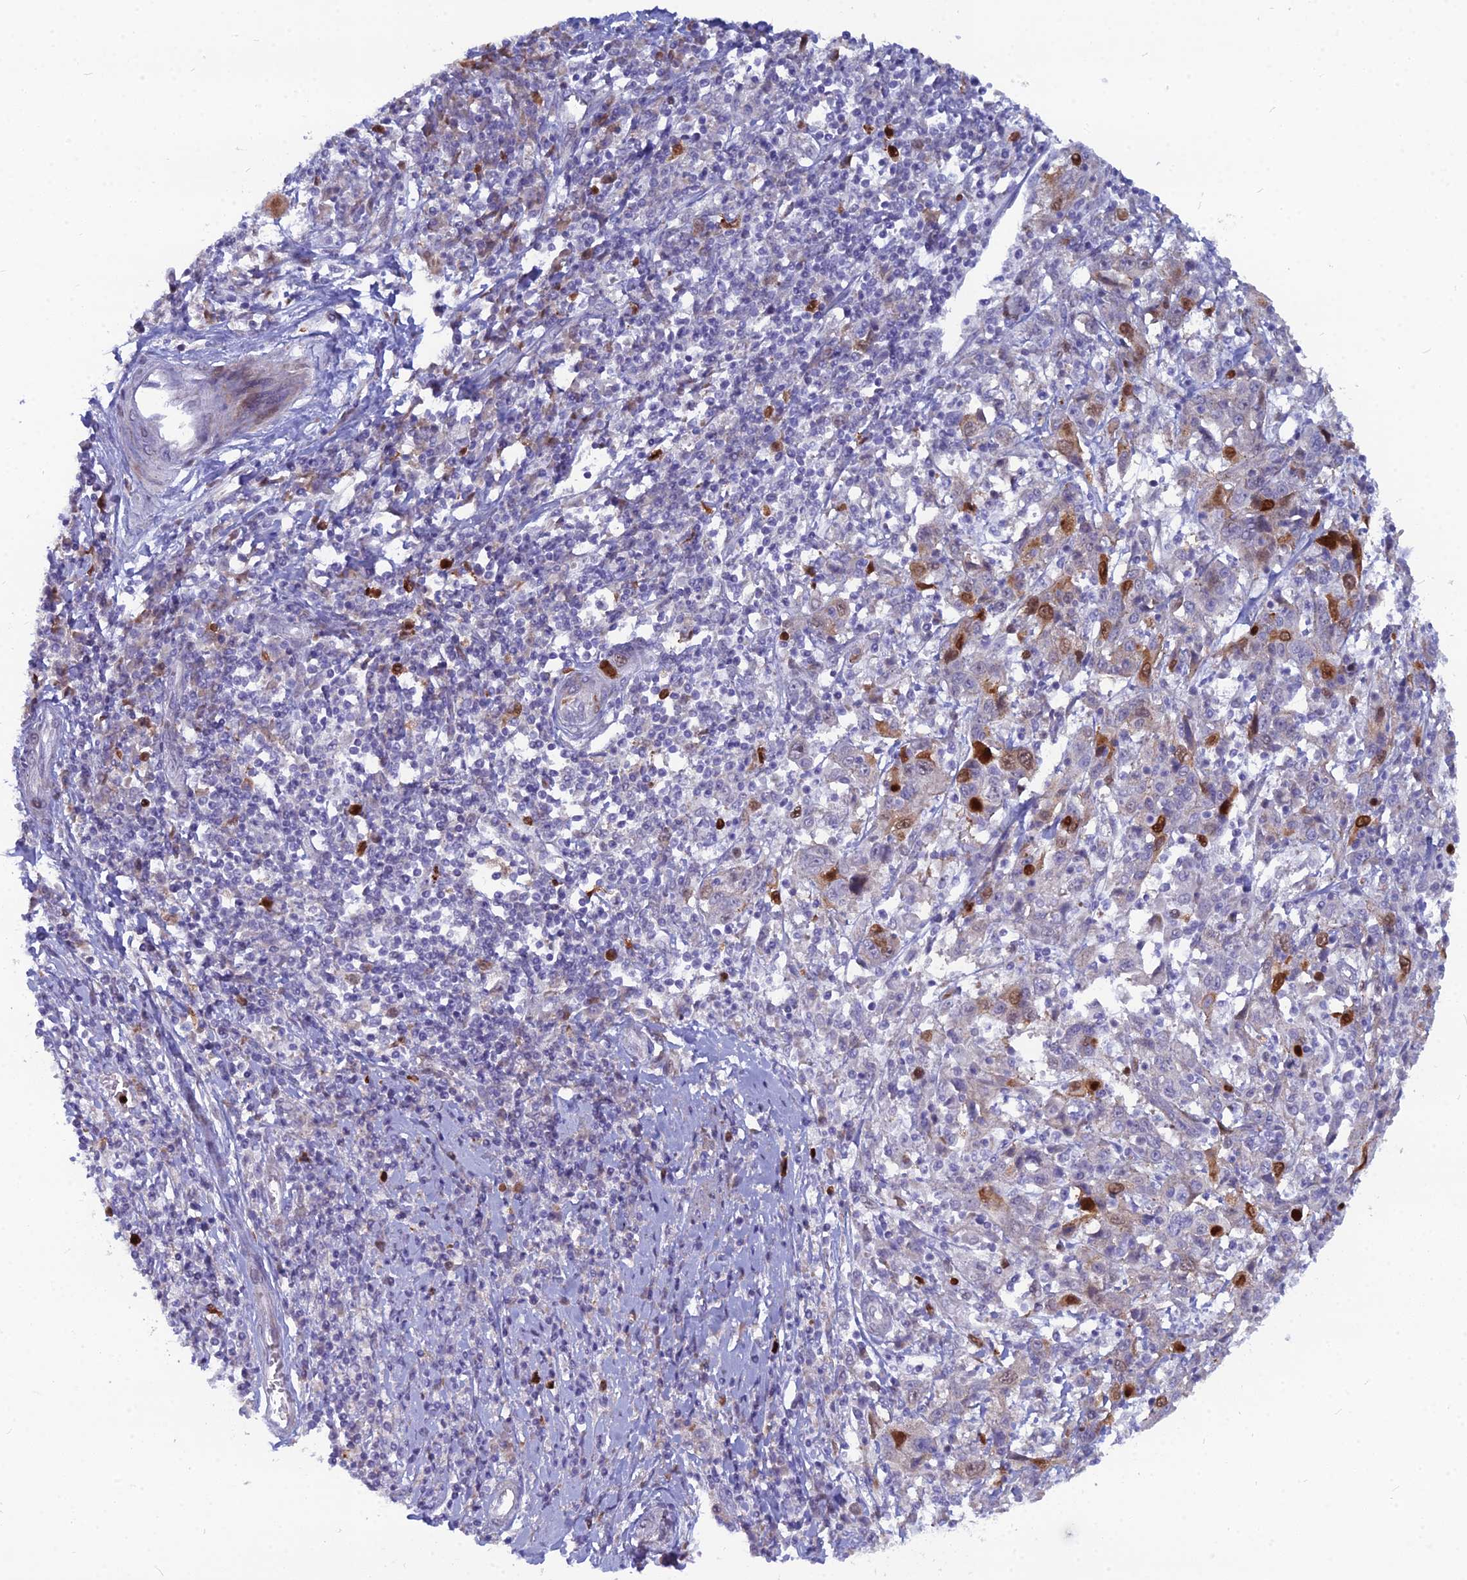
{"staining": {"intensity": "moderate", "quantity": "<25%", "location": "nuclear"}, "tissue": "cervical cancer", "cell_type": "Tumor cells", "image_type": "cancer", "snomed": [{"axis": "morphology", "description": "Squamous cell carcinoma, NOS"}, {"axis": "topography", "description": "Cervix"}], "caption": "This micrograph shows IHC staining of human squamous cell carcinoma (cervical), with low moderate nuclear staining in approximately <25% of tumor cells.", "gene": "NUSAP1", "patient": {"sex": "female", "age": 46}}